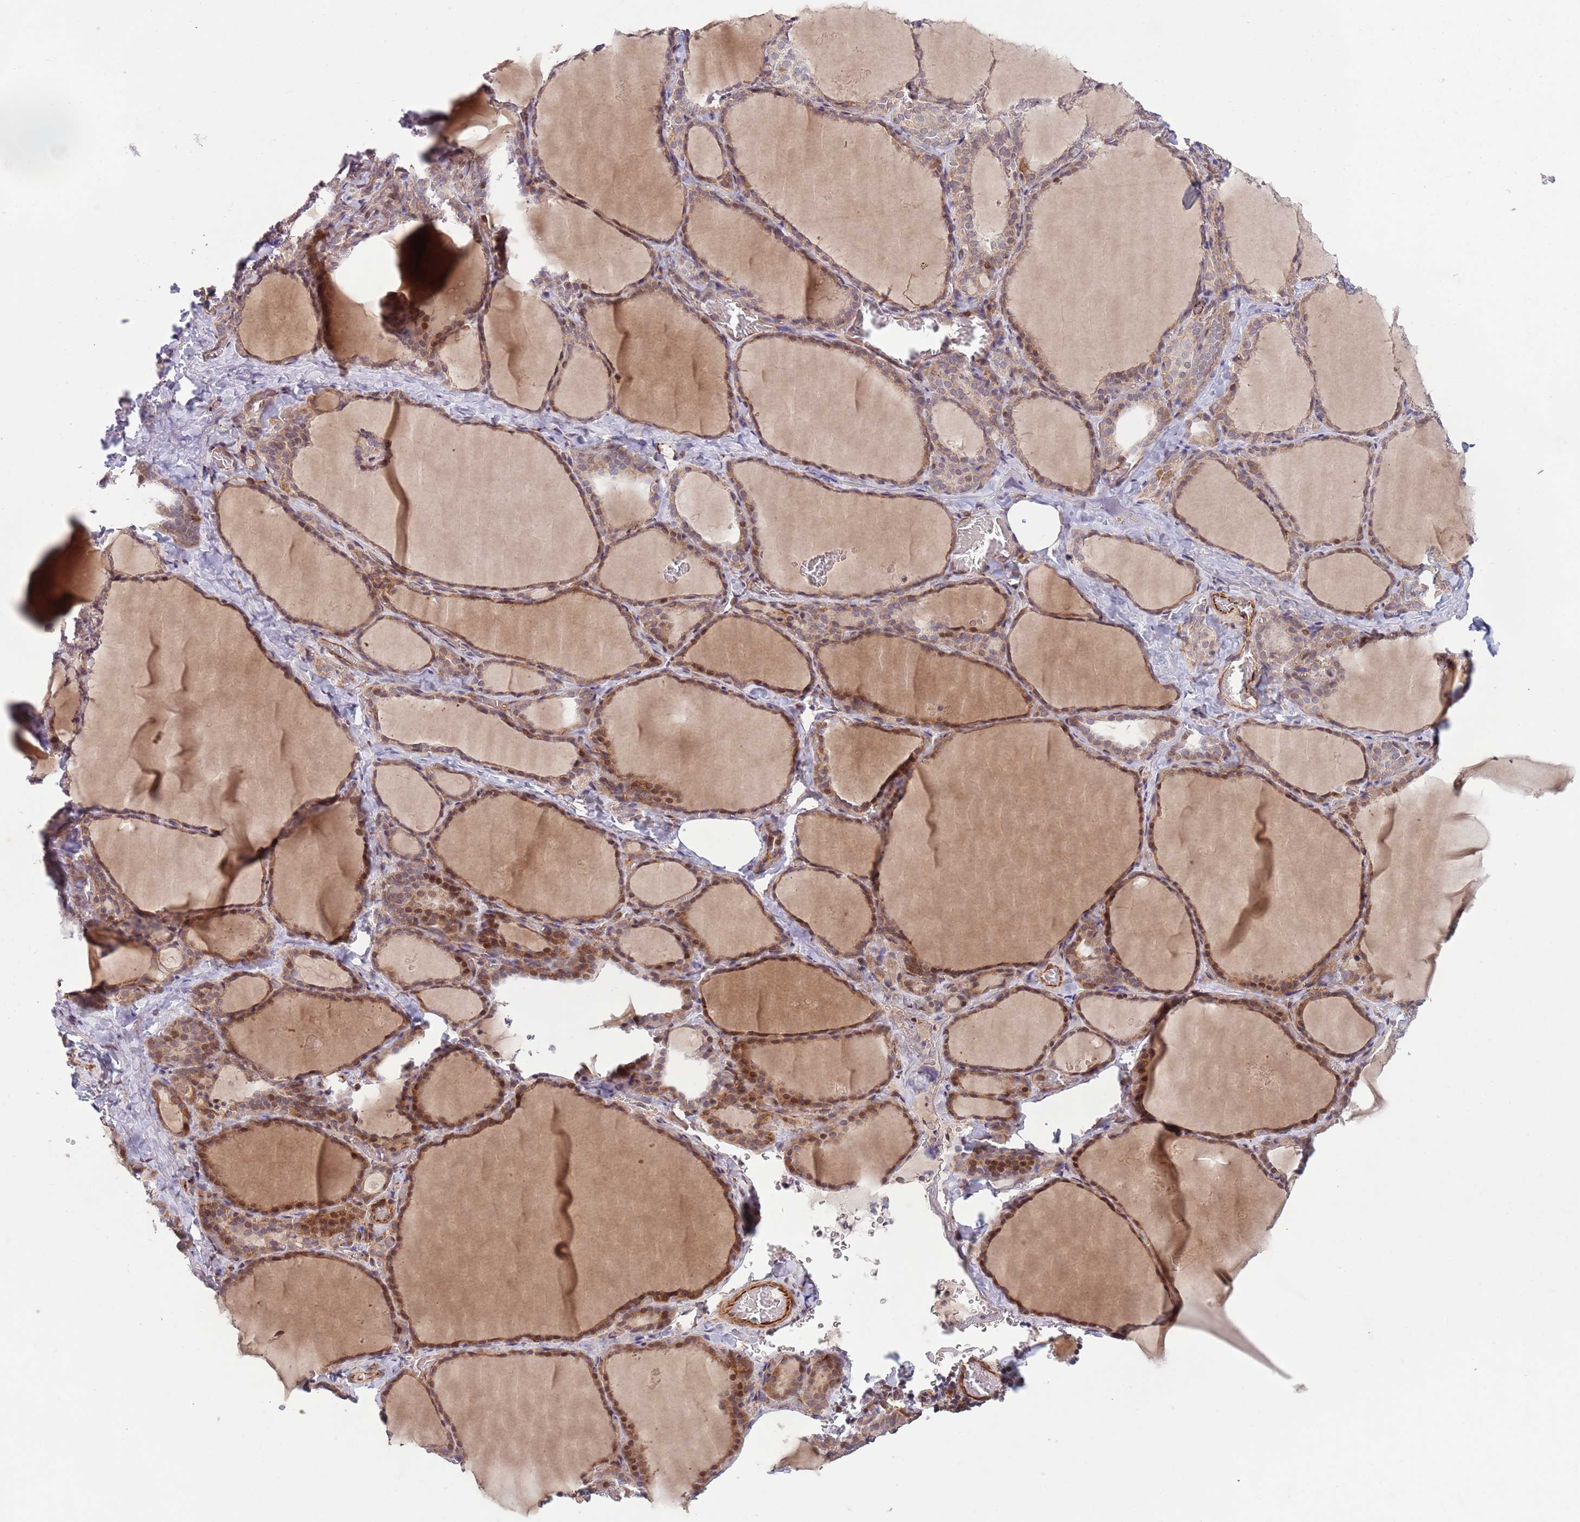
{"staining": {"intensity": "moderate", "quantity": ">75%", "location": "cytoplasmic/membranous,nuclear"}, "tissue": "thyroid gland", "cell_type": "Glandular cells", "image_type": "normal", "snomed": [{"axis": "morphology", "description": "Normal tissue, NOS"}, {"axis": "topography", "description": "Thyroid gland"}], "caption": "High-power microscopy captured an immunohistochemistry photomicrograph of unremarkable thyroid gland, revealing moderate cytoplasmic/membranous,nuclear staining in approximately >75% of glandular cells.", "gene": "CHD9", "patient": {"sex": "female", "age": 39}}